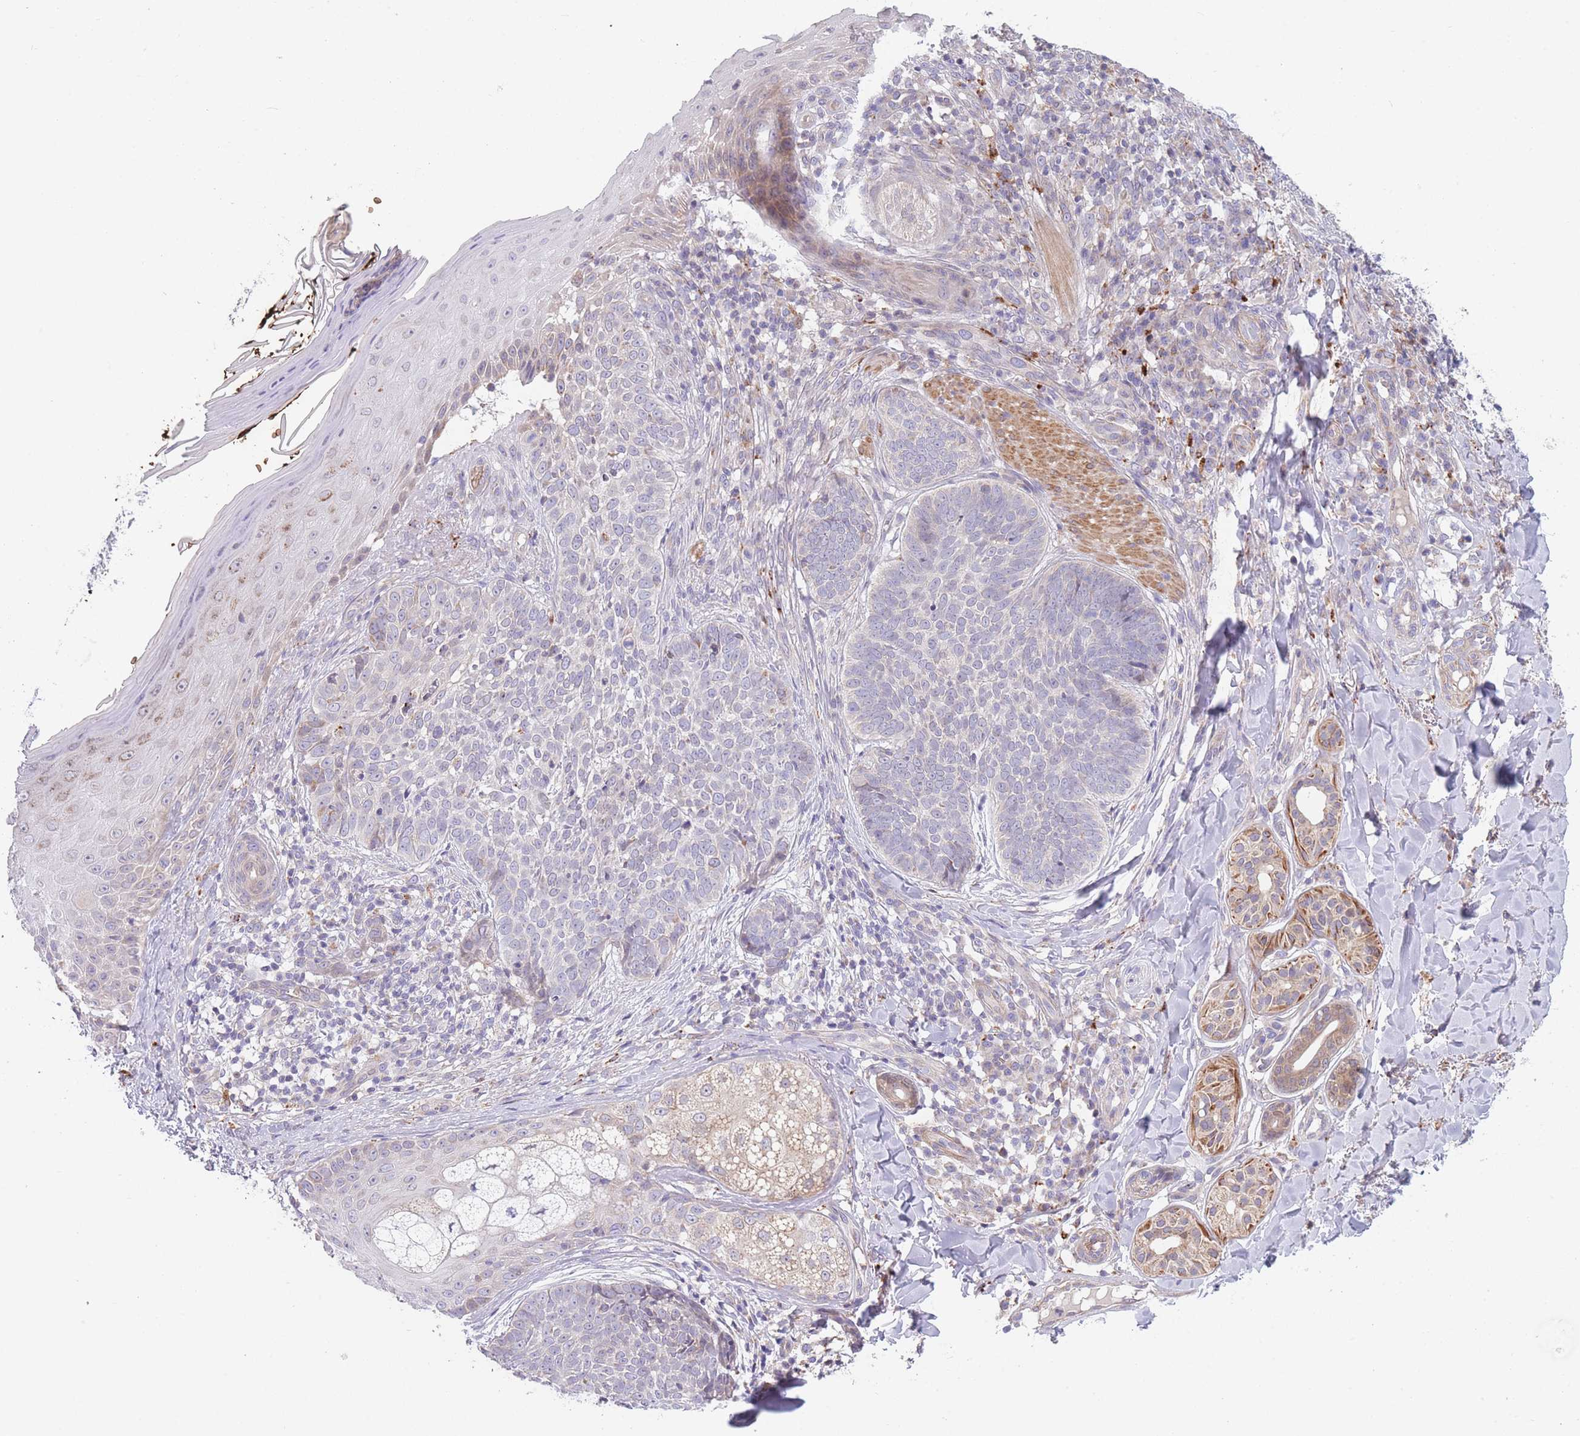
{"staining": {"intensity": "negative", "quantity": "none", "location": "none"}, "tissue": "skin cancer", "cell_type": "Tumor cells", "image_type": "cancer", "snomed": [{"axis": "morphology", "description": "Basal cell carcinoma"}, {"axis": "topography", "description": "Skin"}], "caption": "Protein analysis of skin cancer shows no significant staining in tumor cells. The staining was performed using DAB to visualize the protein expression in brown, while the nuclei were stained in blue with hematoxylin (Magnification: 20x).", "gene": "SMPD4", "patient": {"sex": "female", "age": 61}}